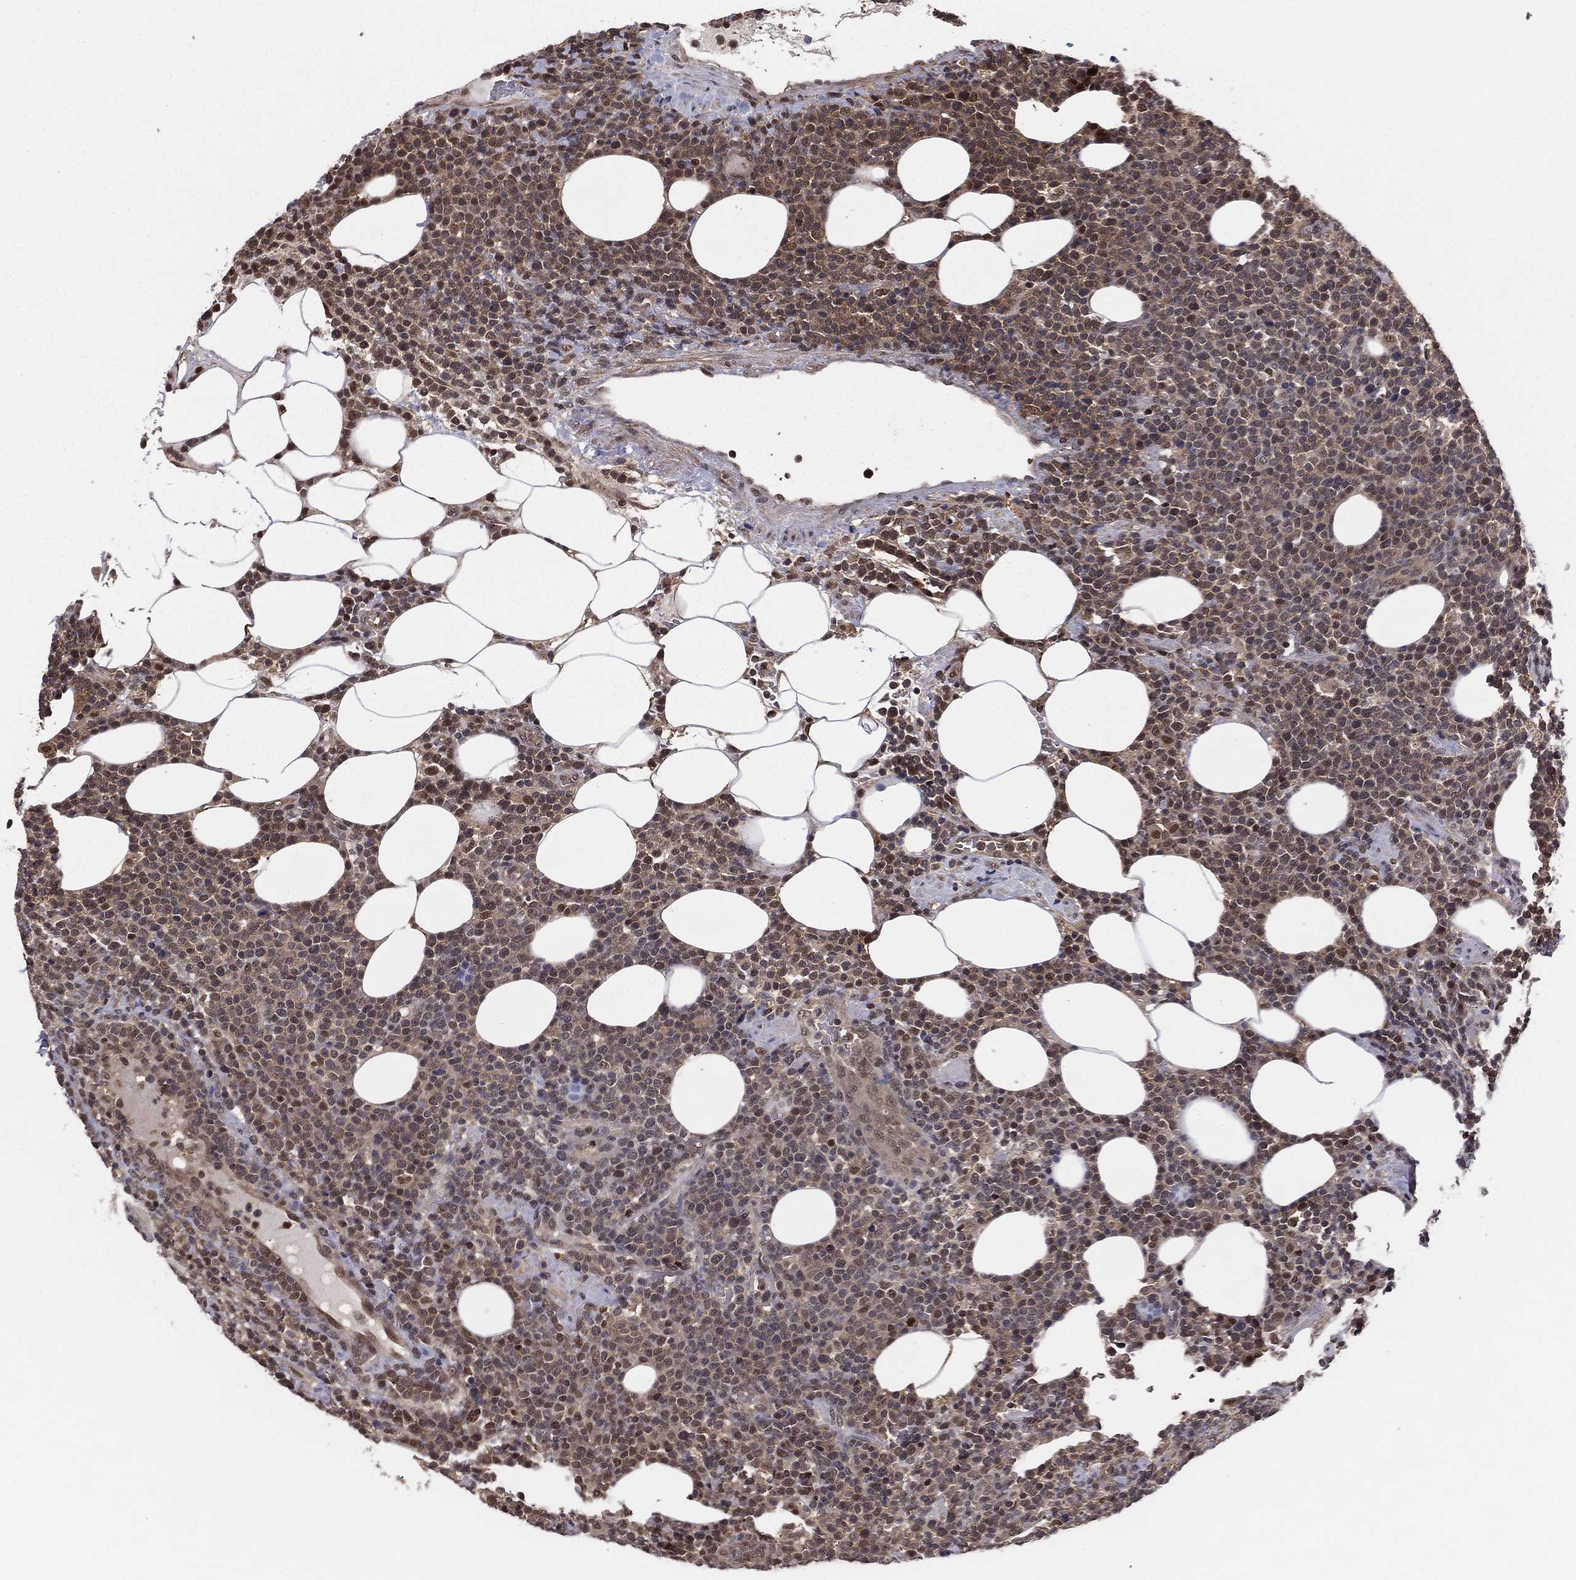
{"staining": {"intensity": "moderate", "quantity": "<25%", "location": "cytoplasmic/membranous,nuclear"}, "tissue": "lymphoma", "cell_type": "Tumor cells", "image_type": "cancer", "snomed": [{"axis": "morphology", "description": "Malignant lymphoma, non-Hodgkin's type, High grade"}, {"axis": "topography", "description": "Lymph node"}], "caption": "Protein staining shows moderate cytoplasmic/membranous and nuclear expression in about <25% of tumor cells in malignant lymphoma, non-Hodgkin's type (high-grade).", "gene": "ICOSLG", "patient": {"sex": "male", "age": 61}}